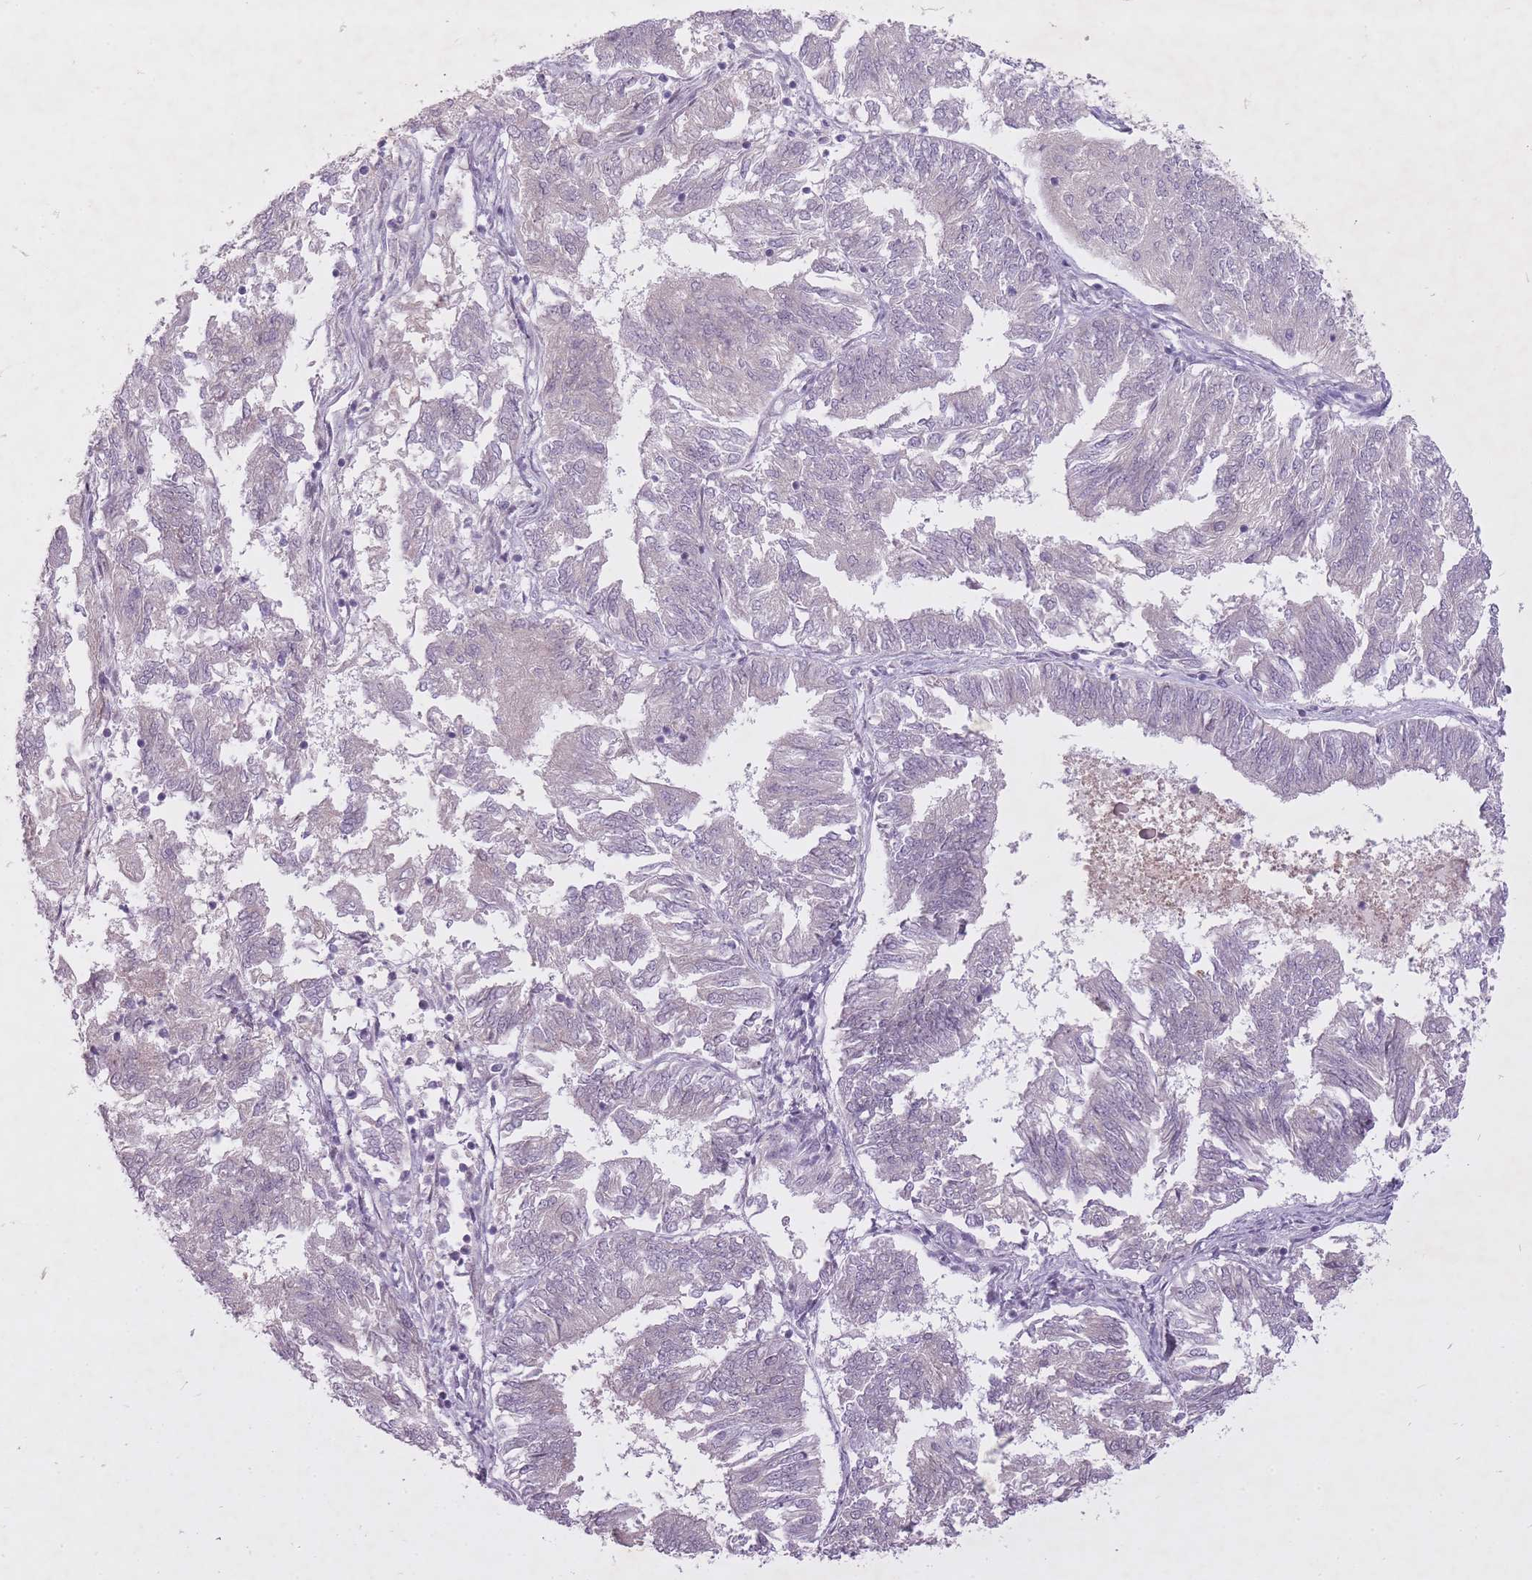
{"staining": {"intensity": "negative", "quantity": "none", "location": "none"}, "tissue": "endometrial cancer", "cell_type": "Tumor cells", "image_type": "cancer", "snomed": [{"axis": "morphology", "description": "Adenocarcinoma, NOS"}, {"axis": "topography", "description": "Endometrium"}], "caption": "The micrograph shows no staining of tumor cells in endometrial cancer (adenocarcinoma).", "gene": "FAM43B", "patient": {"sex": "female", "age": 58}}